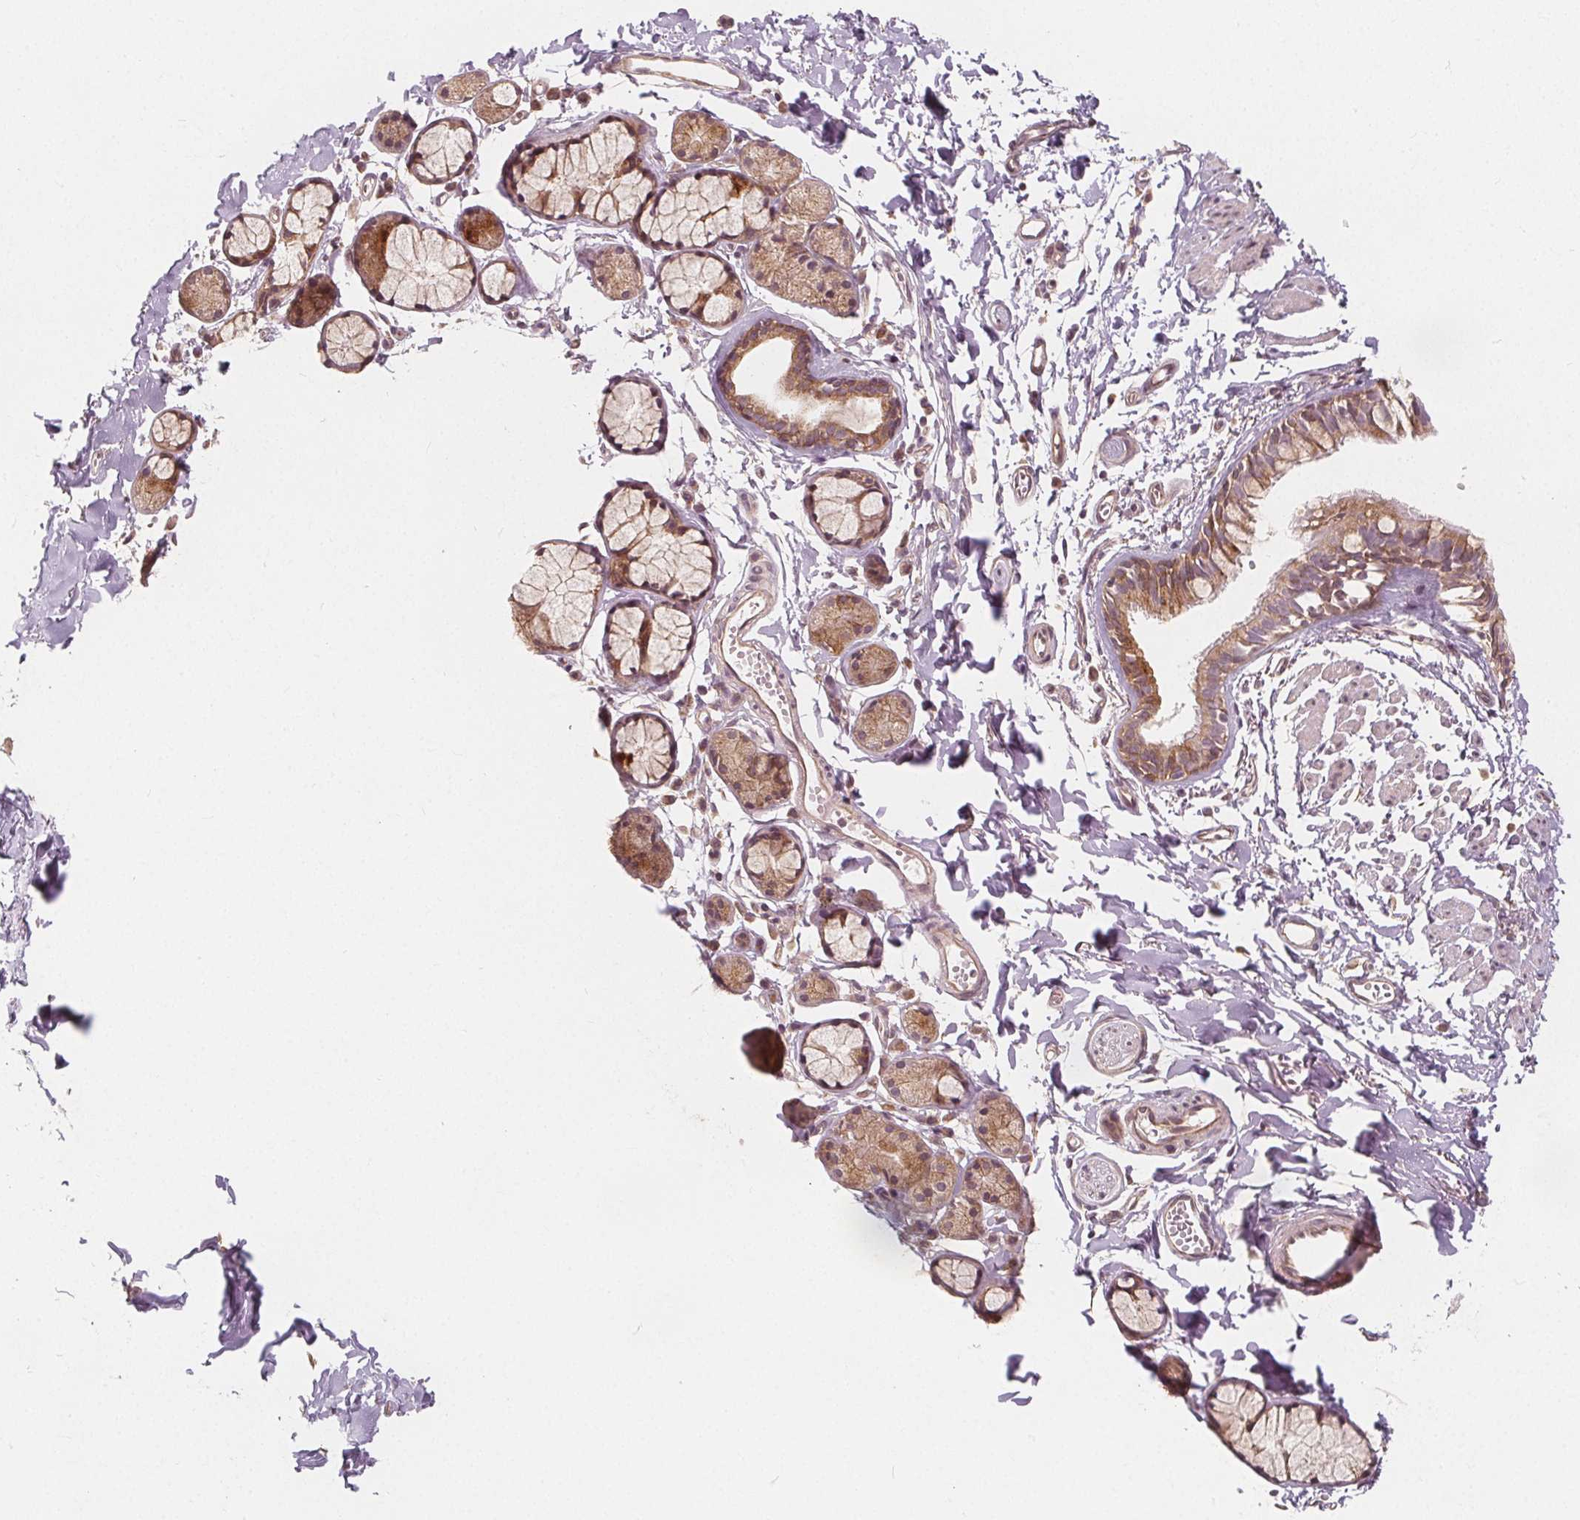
{"staining": {"intensity": "moderate", "quantity": "25%-75%", "location": "cytoplasmic/membranous"}, "tissue": "bronchus", "cell_type": "Respiratory epithelial cells", "image_type": "normal", "snomed": [{"axis": "morphology", "description": "Normal tissue, NOS"}, {"axis": "topography", "description": "Cartilage tissue"}, {"axis": "topography", "description": "Bronchus"}], "caption": "This image exhibits immunohistochemistry (IHC) staining of unremarkable bronchus, with medium moderate cytoplasmic/membranous staining in approximately 25%-75% of respiratory epithelial cells.", "gene": "SNX12", "patient": {"sex": "female", "age": 59}}